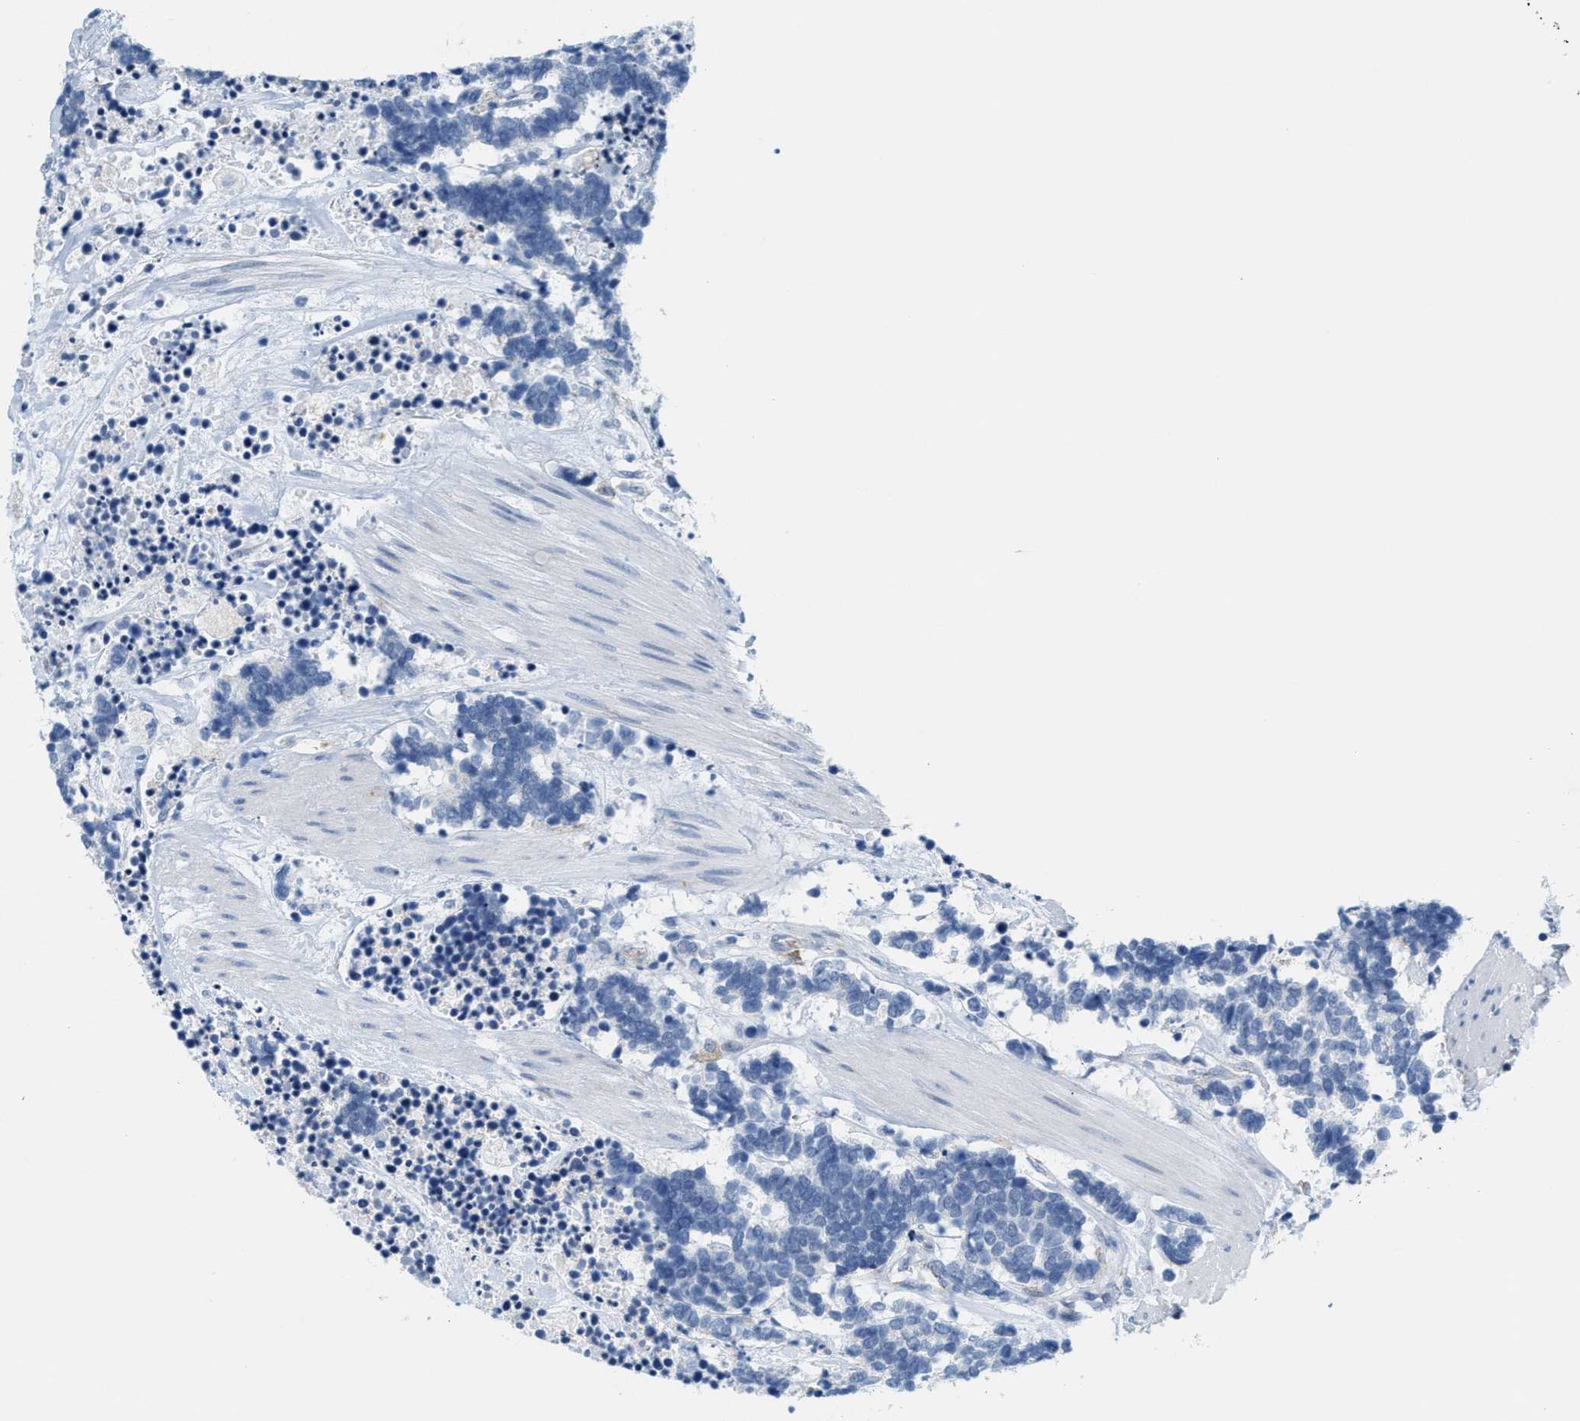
{"staining": {"intensity": "negative", "quantity": "none", "location": "none"}, "tissue": "carcinoid", "cell_type": "Tumor cells", "image_type": "cancer", "snomed": [{"axis": "morphology", "description": "Carcinoma, NOS"}, {"axis": "morphology", "description": "Carcinoid, malignant, NOS"}, {"axis": "topography", "description": "Urinary bladder"}], "caption": "Immunohistochemistry photomicrograph of carcinoma stained for a protein (brown), which displays no positivity in tumor cells.", "gene": "KIFC3", "patient": {"sex": "male", "age": 57}}